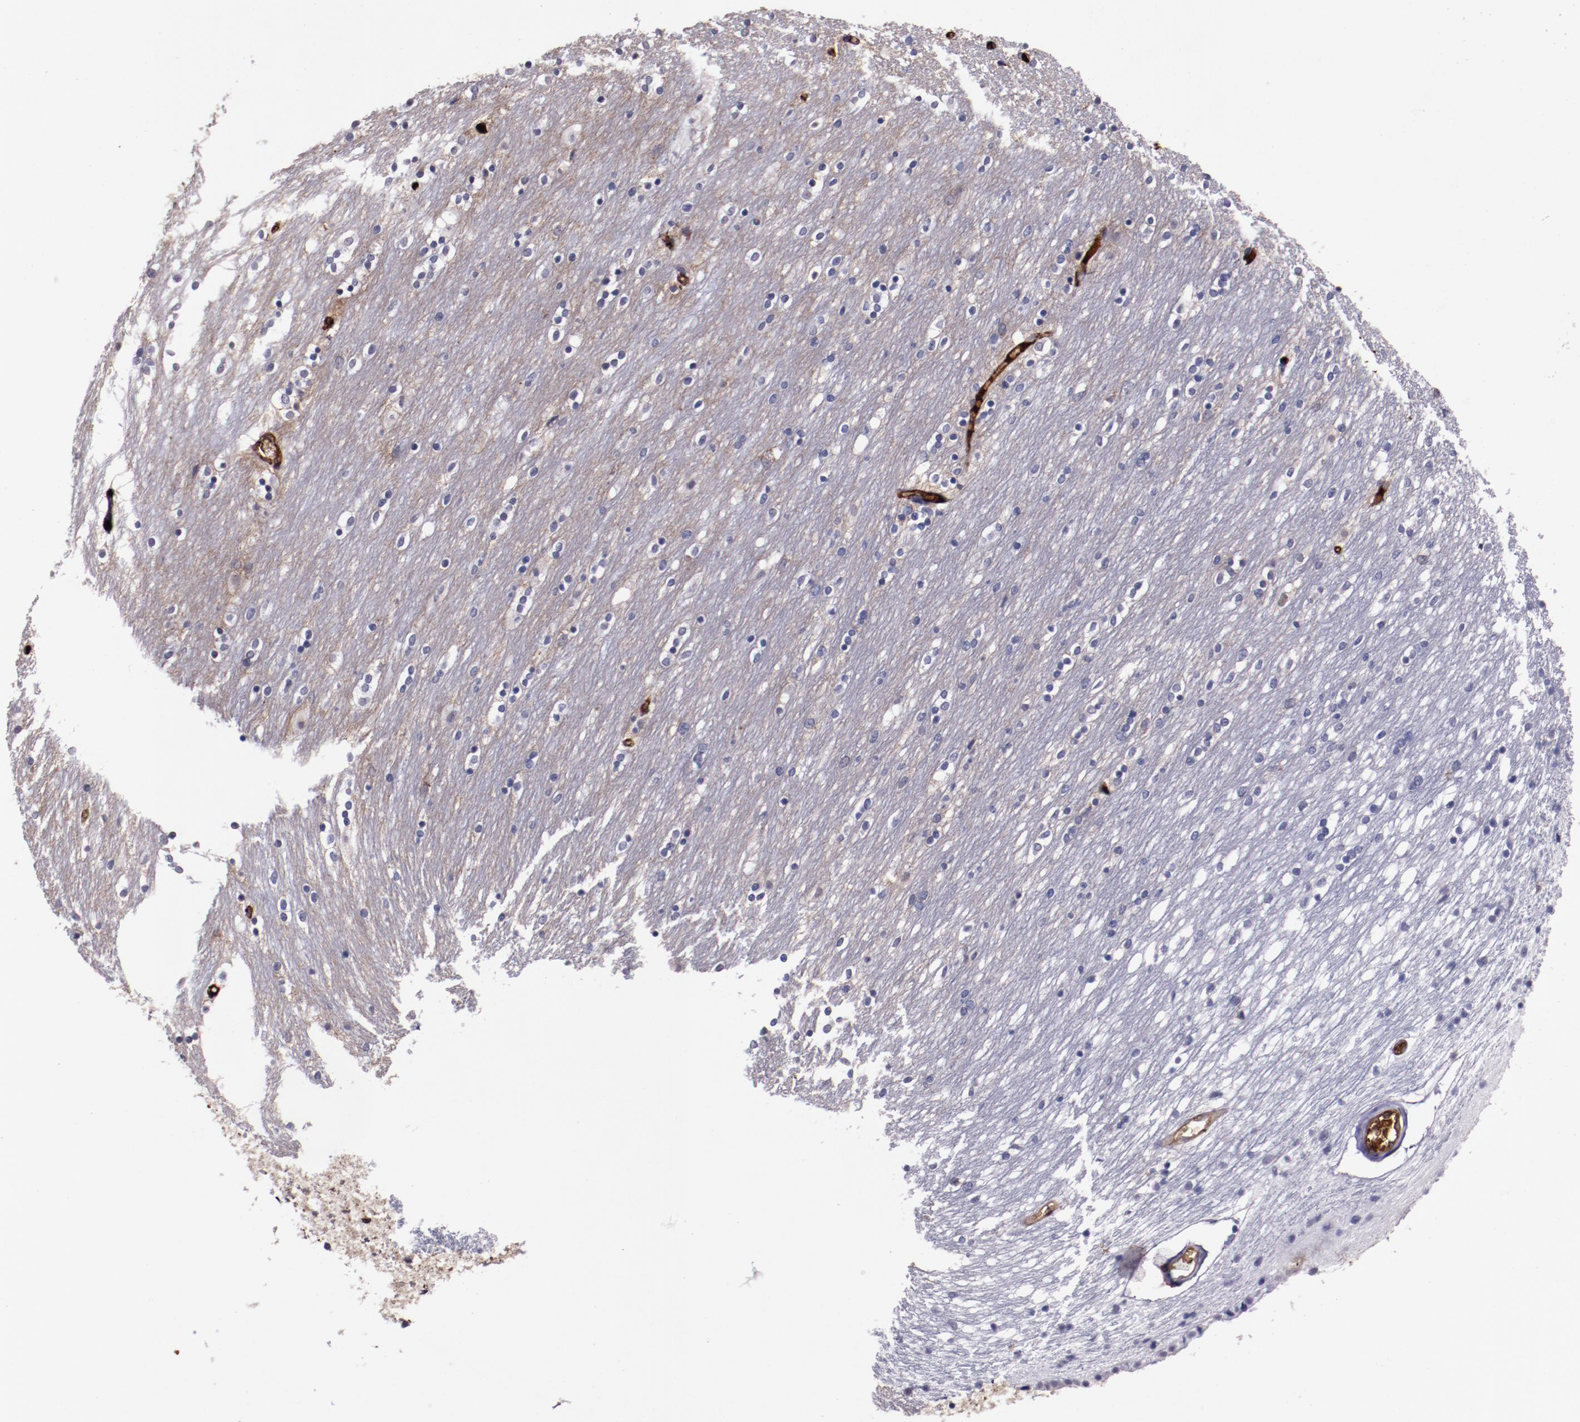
{"staining": {"intensity": "negative", "quantity": "none", "location": "none"}, "tissue": "caudate", "cell_type": "Glial cells", "image_type": "normal", "snomed": [{"axis": "morphology", "description": "Normal tissue, NOS"}, {"axis": "topography", "description": "Lateral ventricle wall"}], "caption": "IHC of unremarkable caudate exhibits no expression in glial cells. The staining is performed using DAB brown chromogen with nuclei counter-stained in using hematoxylin.", "gene": "A2M", "patient": {"sex": "female", "age": 54}}